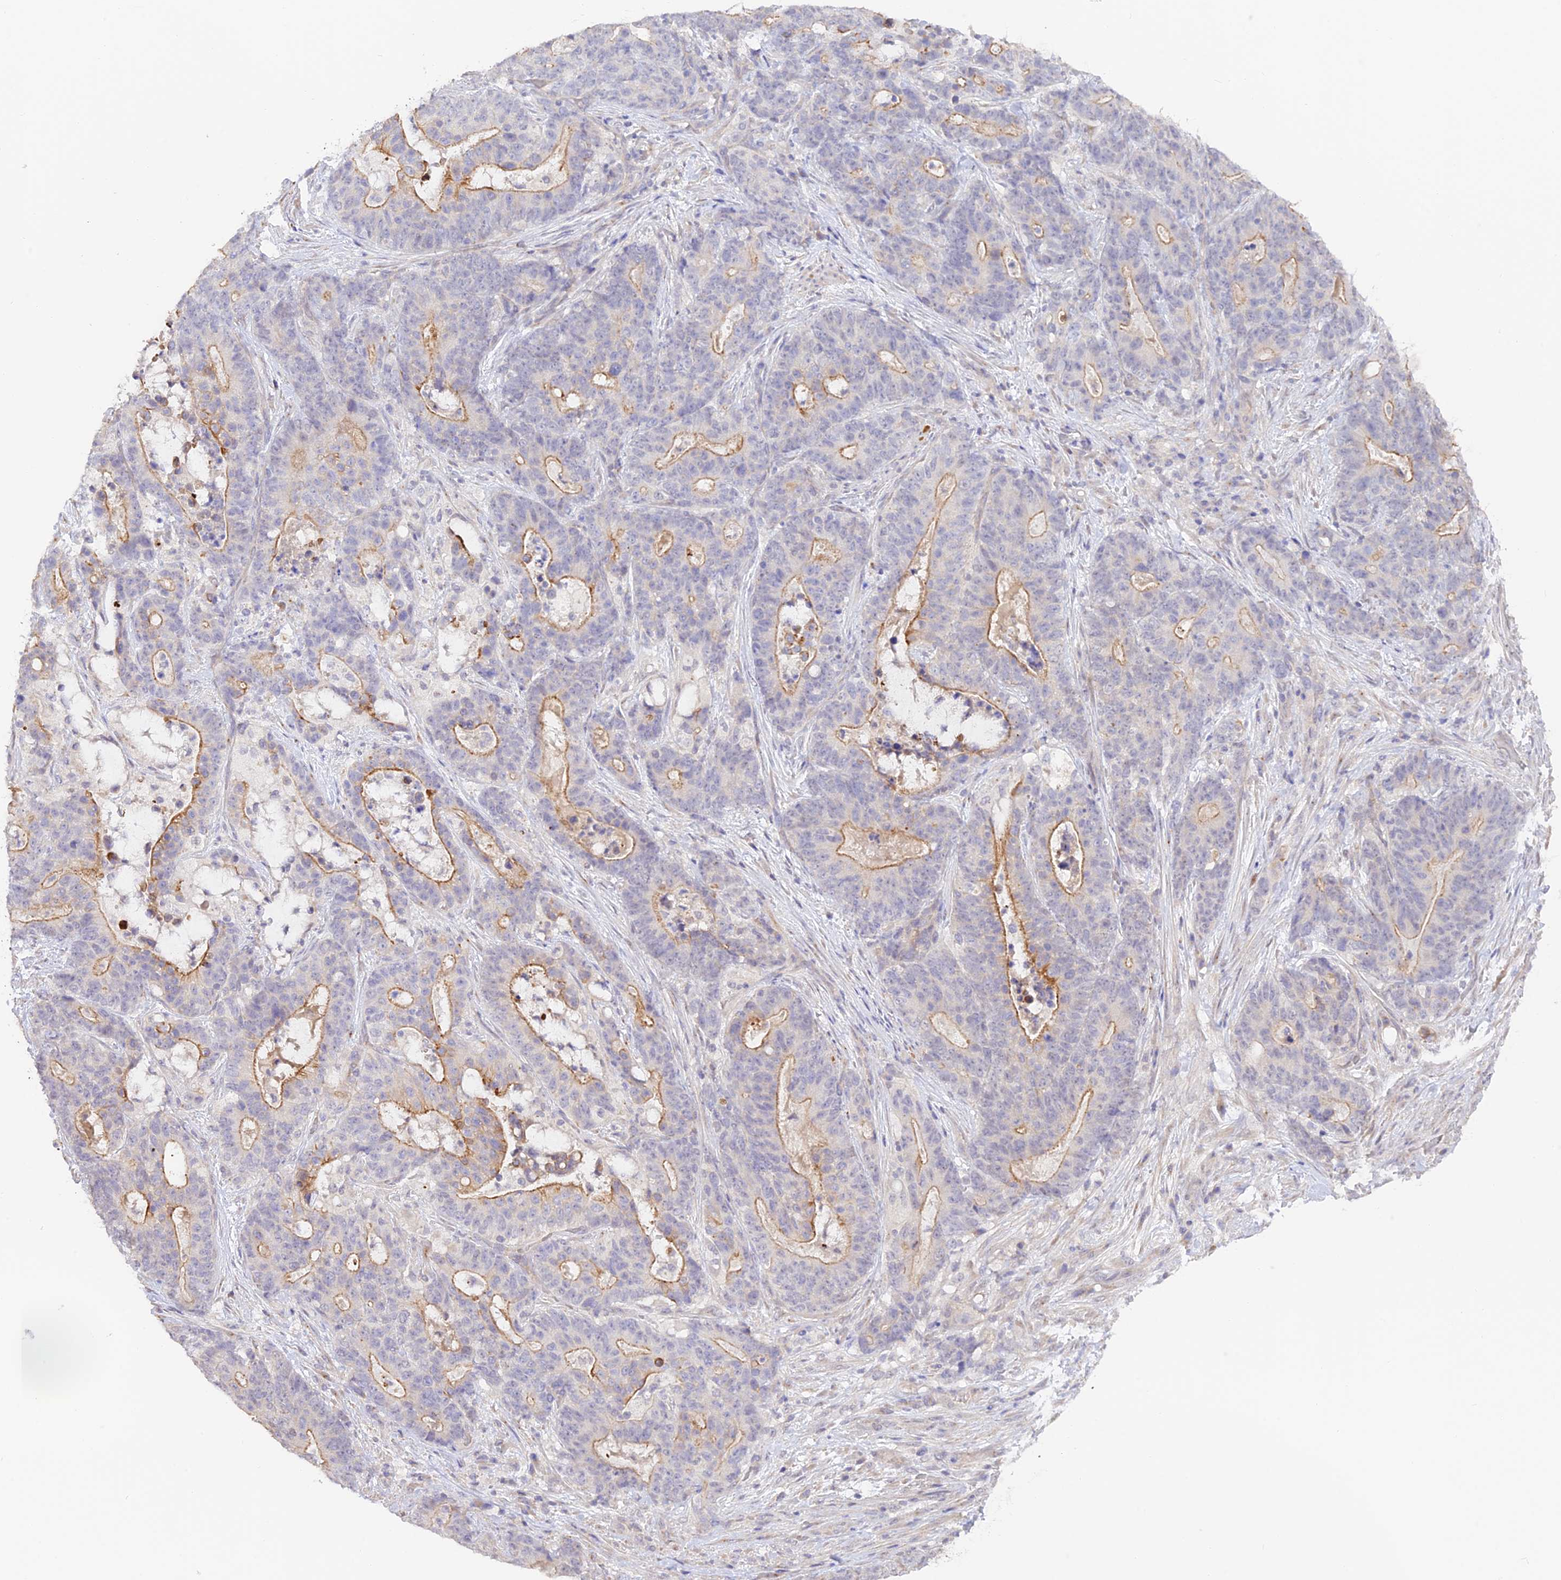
{"staining": {"intensity": "moderate", "quantity": "<25%", "location": "cytoplasmic/membranous"}, "tissue": "stomach cancer", "cell_type": "Tumor cells", "image_type": "cancer", "snomed": [{"axis": "morphology", "description": "Normal tissue, NOS"}, {"axis": "morphology", "description": "Adenocarcinoma, NOS"}, {"axis": "topography", "description": "Stomach"}], "caption": "Immunohistochemistry (DAB) staining of human adenocarcinoma (stomach) exhibits moderate cytoplasmic/membranous protein positivity in about <25% of tumor cells.", "gene": "CAMSAP3", "patient": {"sex": "female", "age": 64}}